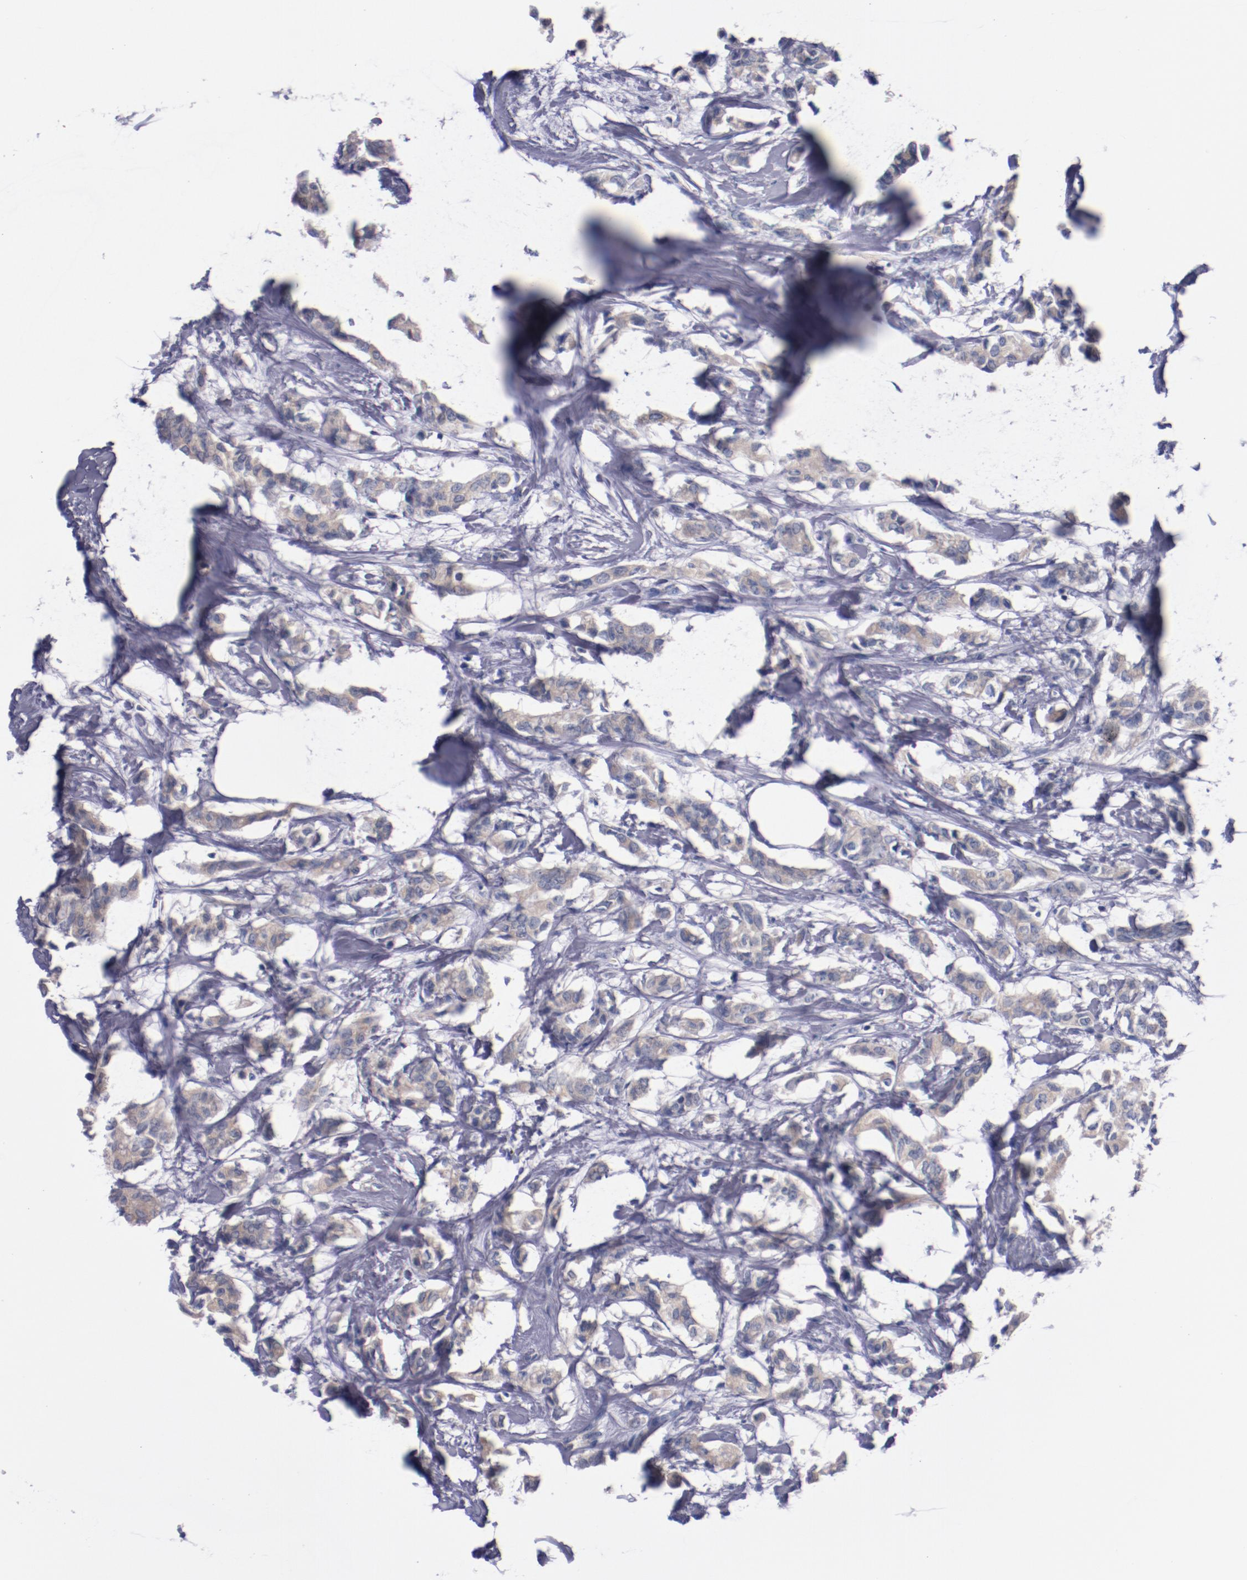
{"staining": {"intensity": "negative", "quantity": "none", "location": "none"}, "tissue": "breast cancer", "cell_type": "Tumor cells", "image_type": "cancer", "snomed": [{"axis": "morphology", "description": "Duct carcinoma"}, {"axis": "topography", "description": "Breast"}], "caption": "The photomicrograph demonstrates no staining of tumor cells in breast cancer (intraductal carcinoma).", "gene": "CNTNAP2", "patient": {"sex": "female", "age": 84}}